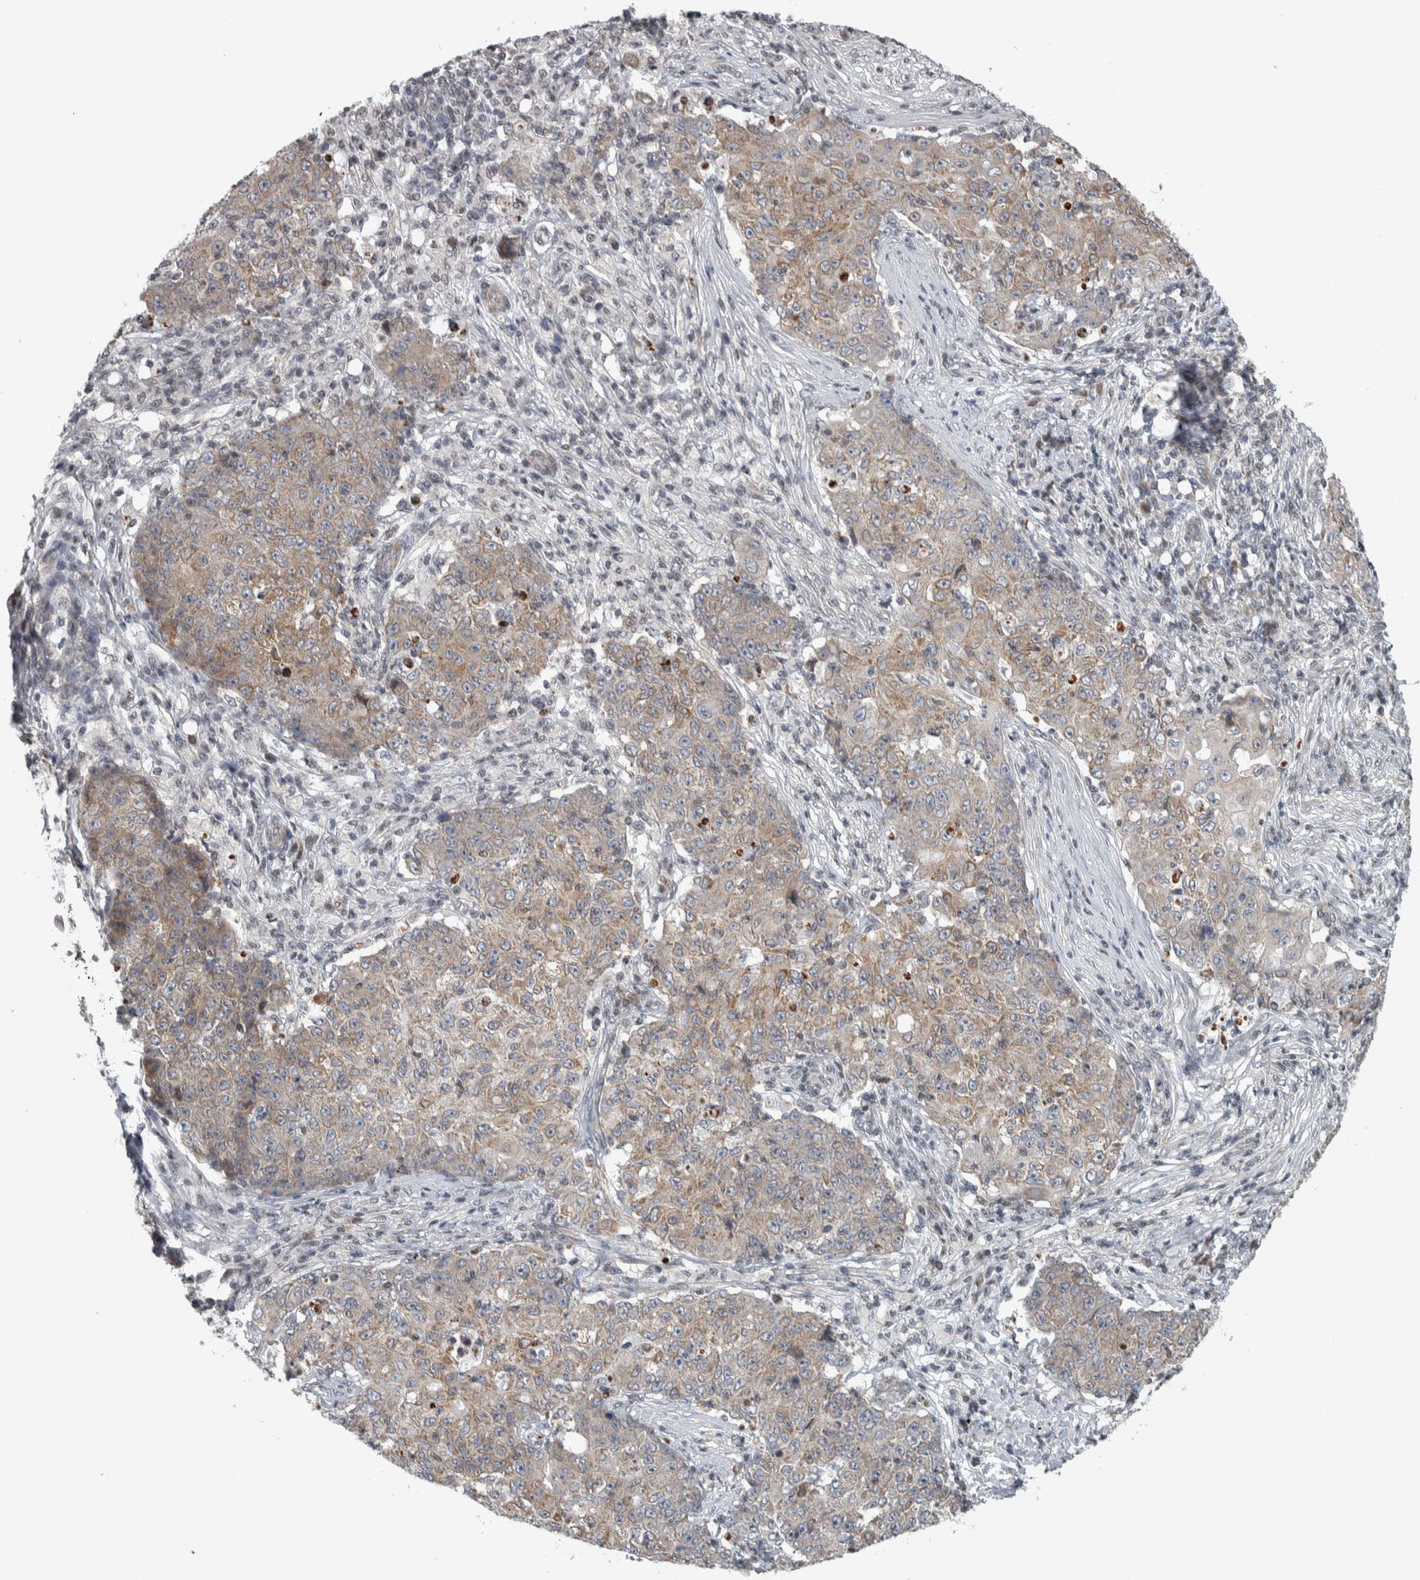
{"staining": {"intensity": "weak", "quantity": ">75%", "location": "cytoplasmic/membranous"}, "tissue": "ovarian cancer", "cell_type": "Tumor cells", "image_type": "cancer", "snomed": [{"axis": "morphology", "description": "Carcinoma, endometroid"}, {"axis": "topography", "description": "Ovary"}], "caption": "Immunohistochemical staining of ovarian endometroid carcinoma exhibits weak cytoplasmic/membranous protein expression in about >75% of tumor cells.", "gene": "CWC27", "patient": {"sex": "female", "age": 42}}